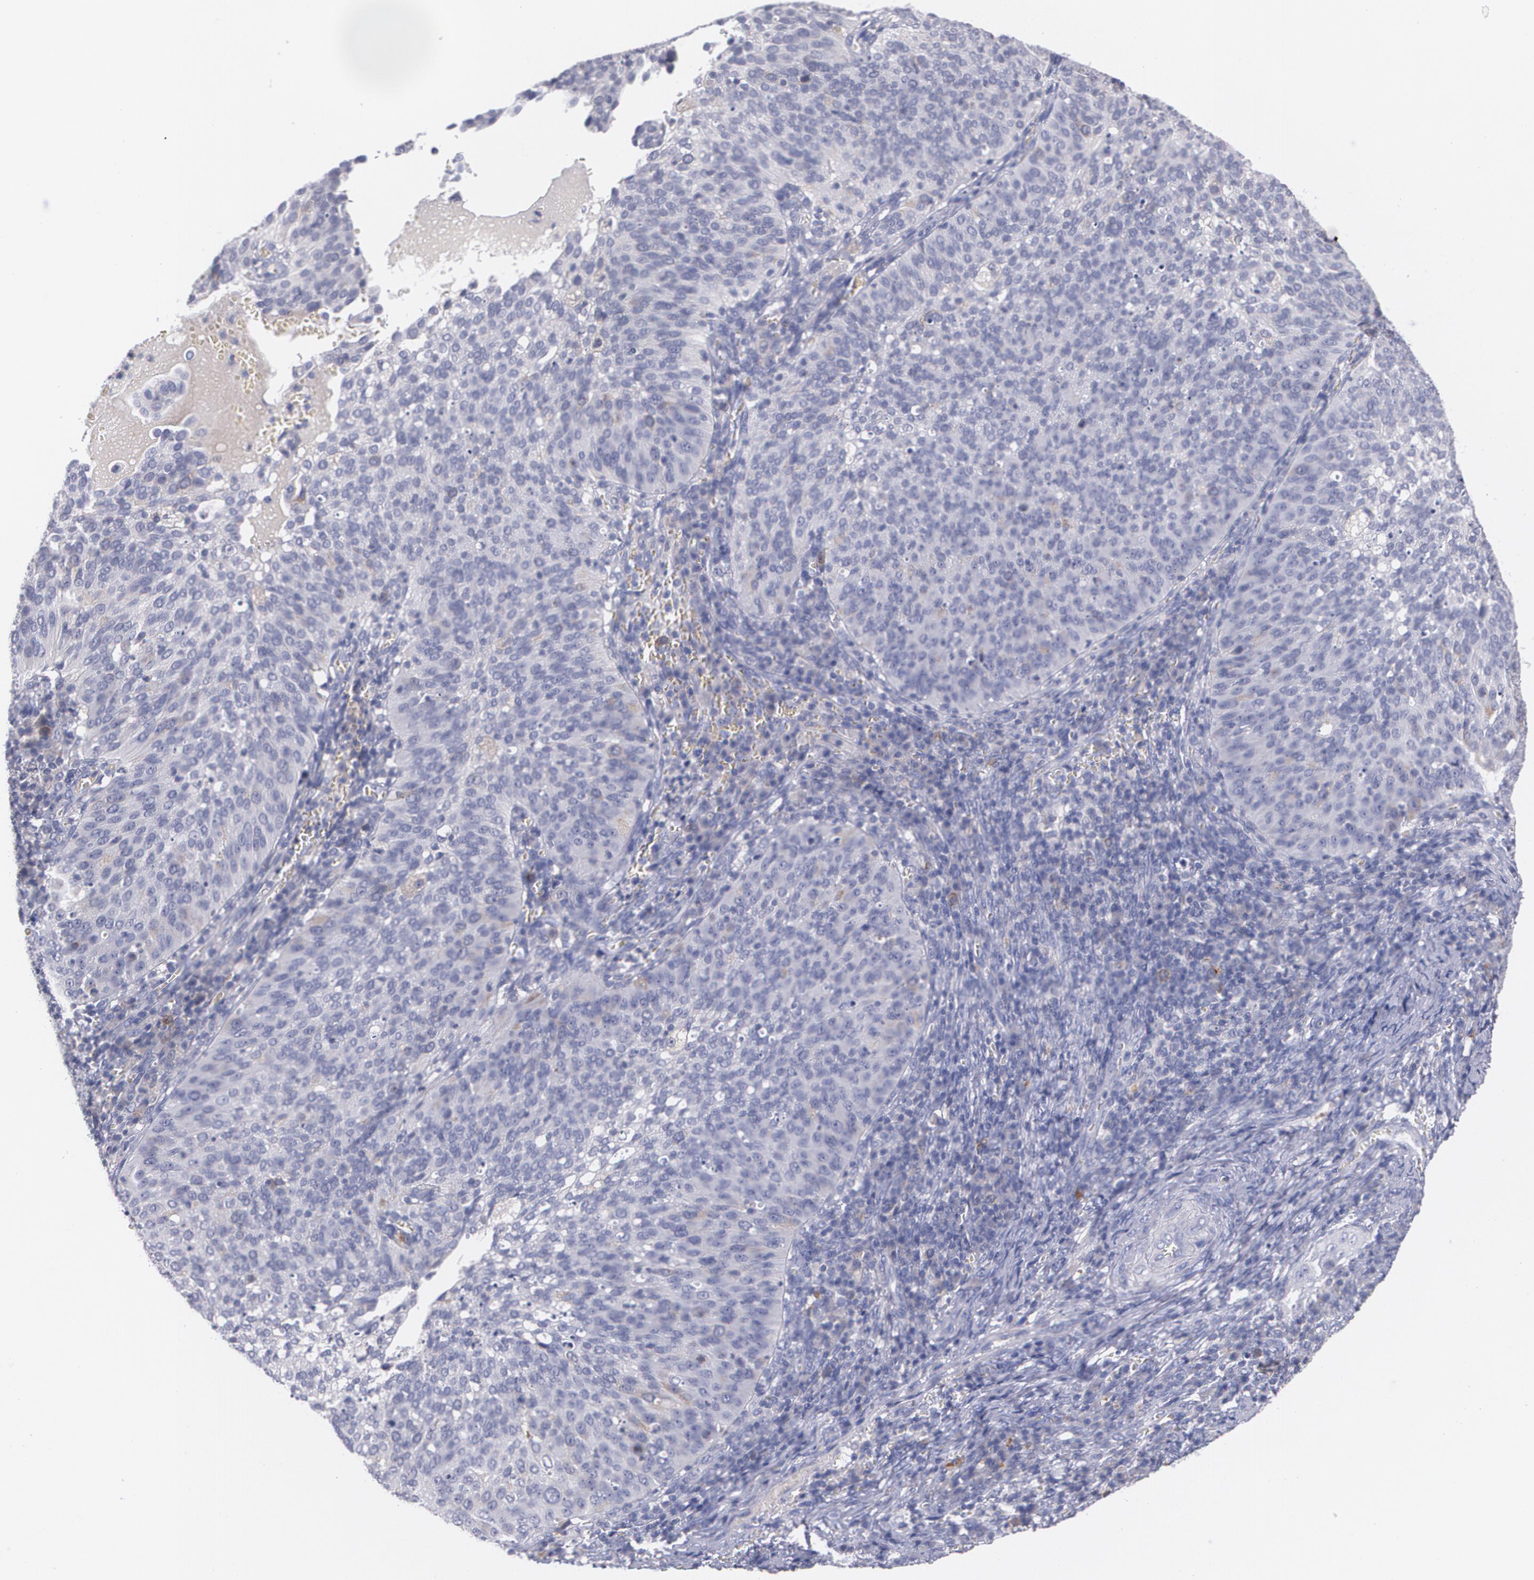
{"staining": {"intensity": "weak", "quantity": "<25%", "location": "cytoplasmic/membranous"}, "tissue": "cervical cancer", "cell_type": "Tumor cells", "image_type": "cancer", "snomed": [{"axis": "morphology", "description": "Squamous cell carcinoma, NOS"}, {"axis": "topography", "description": "Cervix"}], "caption": "High power microscopy image of an immunohistochemistry (IHC) image of squamous cell carcinoma (cervical), revealing no significant expression in tumor cells.", "gene": "HMMR", "patient": {"sex": "female", "age": 39}}